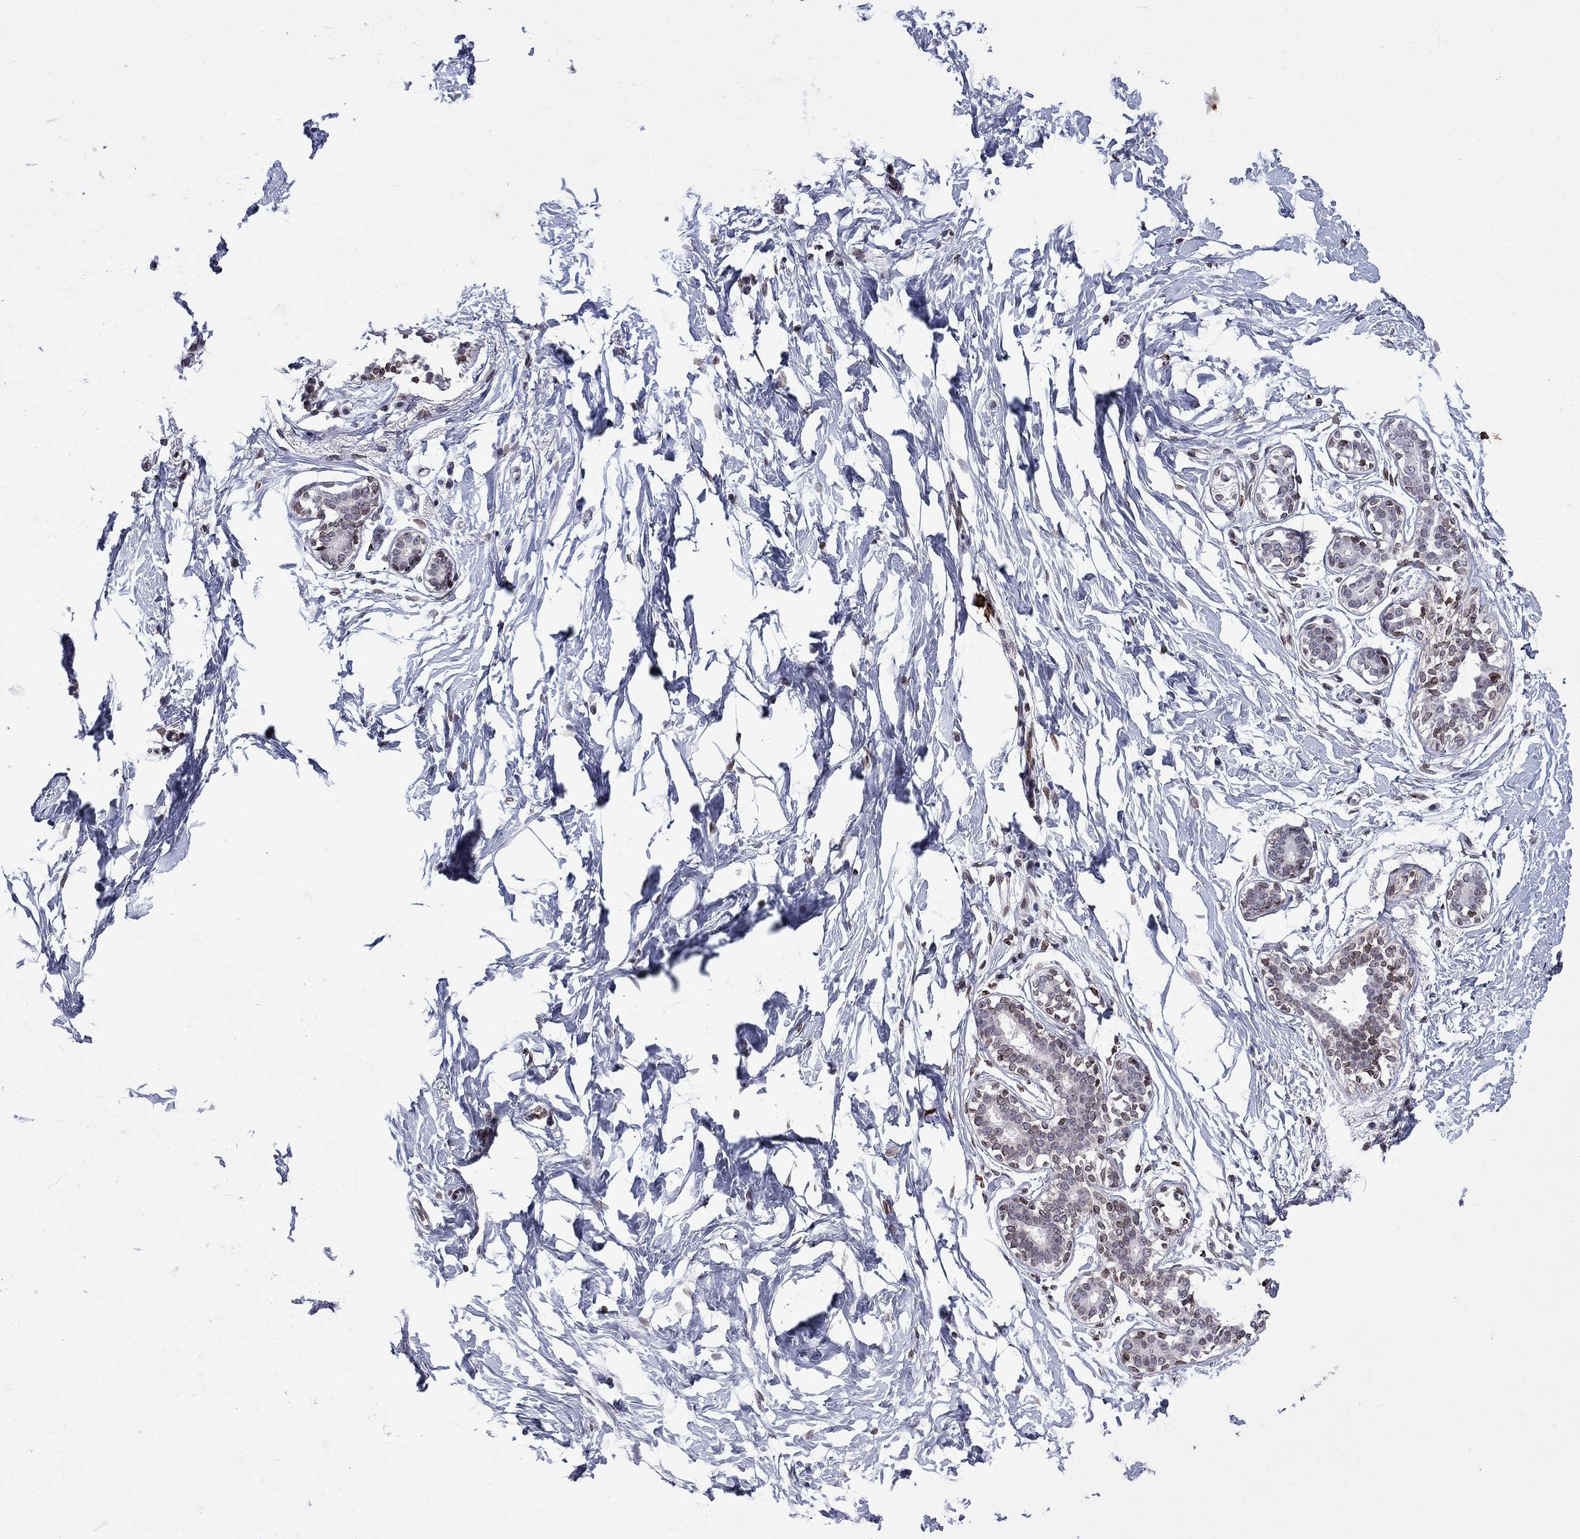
{"staining": {"intensity": "negative", "quantity": "none", "location": "none"}, "tissue": "breast", "cell_type": "Adipocytes", "image_type": "normal", "snomed": [{"axis": "morphology", "description": "Normal tissue, NOS"}, {"axis": "morphology", "description": "Lobular carcinoma, in situ"}, {"axis": "topography", "description": "Breast"}], "caption": "Immunohistochemistry (IHC) image of unremarkable breast: breast stained with DAB (3,3'-diaminobenzidine) exhibits no significant protein staining in adipocytes. The staining was performed using DAB to visualize the protein expression in brown, while the nuclei were stained in blue with hematoxylin (Magnification: 20x).", "gene": "SLA", "patient": {"sex": "female", "age": 35}}